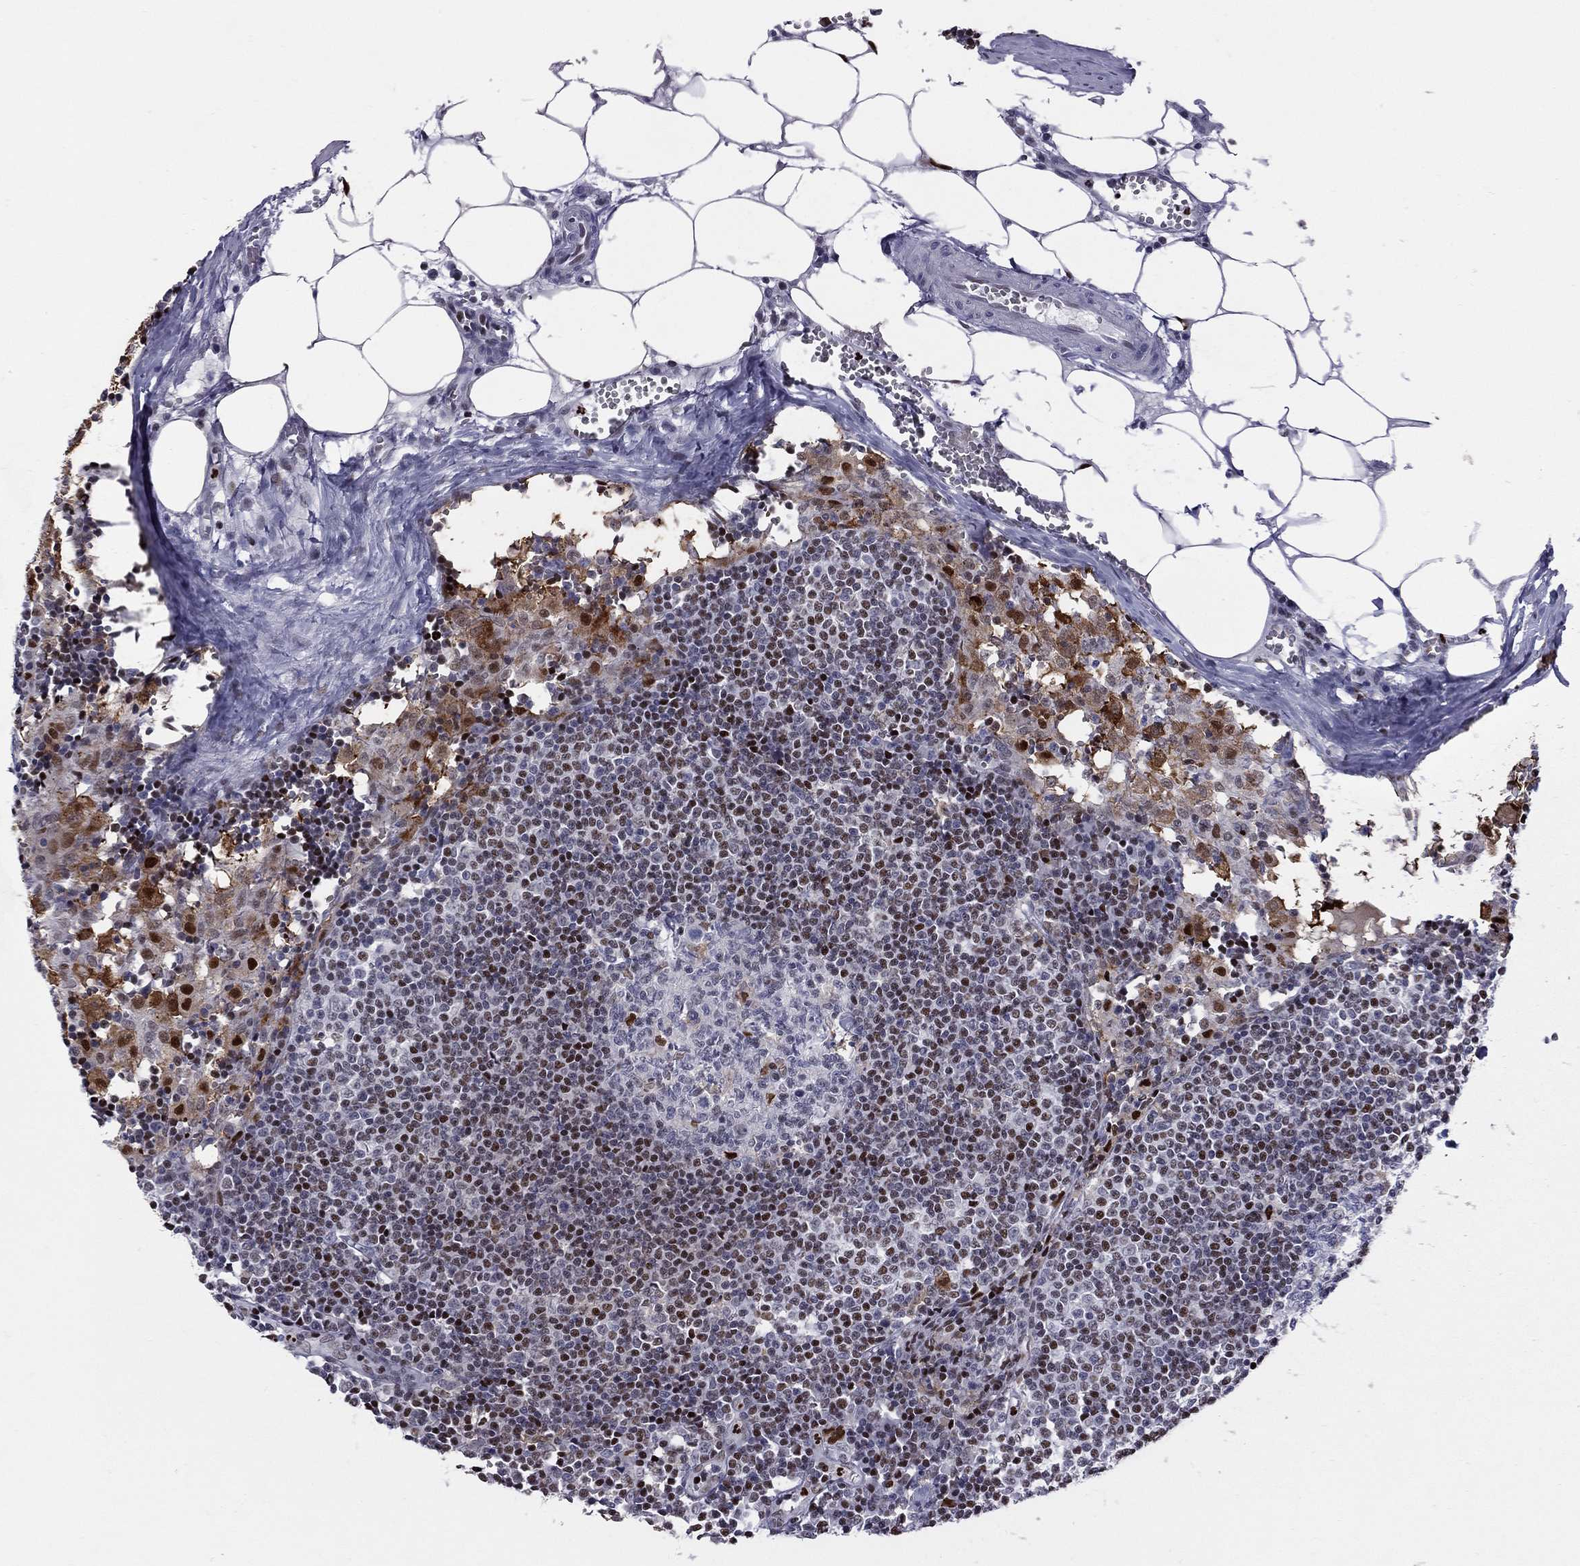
{"staining": {"intensity": "strong", "quantity": "<25%", "location": "nuclear"}, "tissue": "lymph node", "cell_type": "Germinal center cells", "image_type": "normal", "snomed": [{"axis": "morphology", "description": "Normal tissue, NOS"}, {"axis": "topography", "description": "Lymph node"}], "caption": "Immunohistochemistry (IHC) of normal lymph node displays medium levels of strong nuclear positivity in about <25% of germinal center cells. The protein is shown in brown color, while the nuclei are stained blue.", "gene": "PCGF3", "patient": {"sex": "male", "age": 55}}